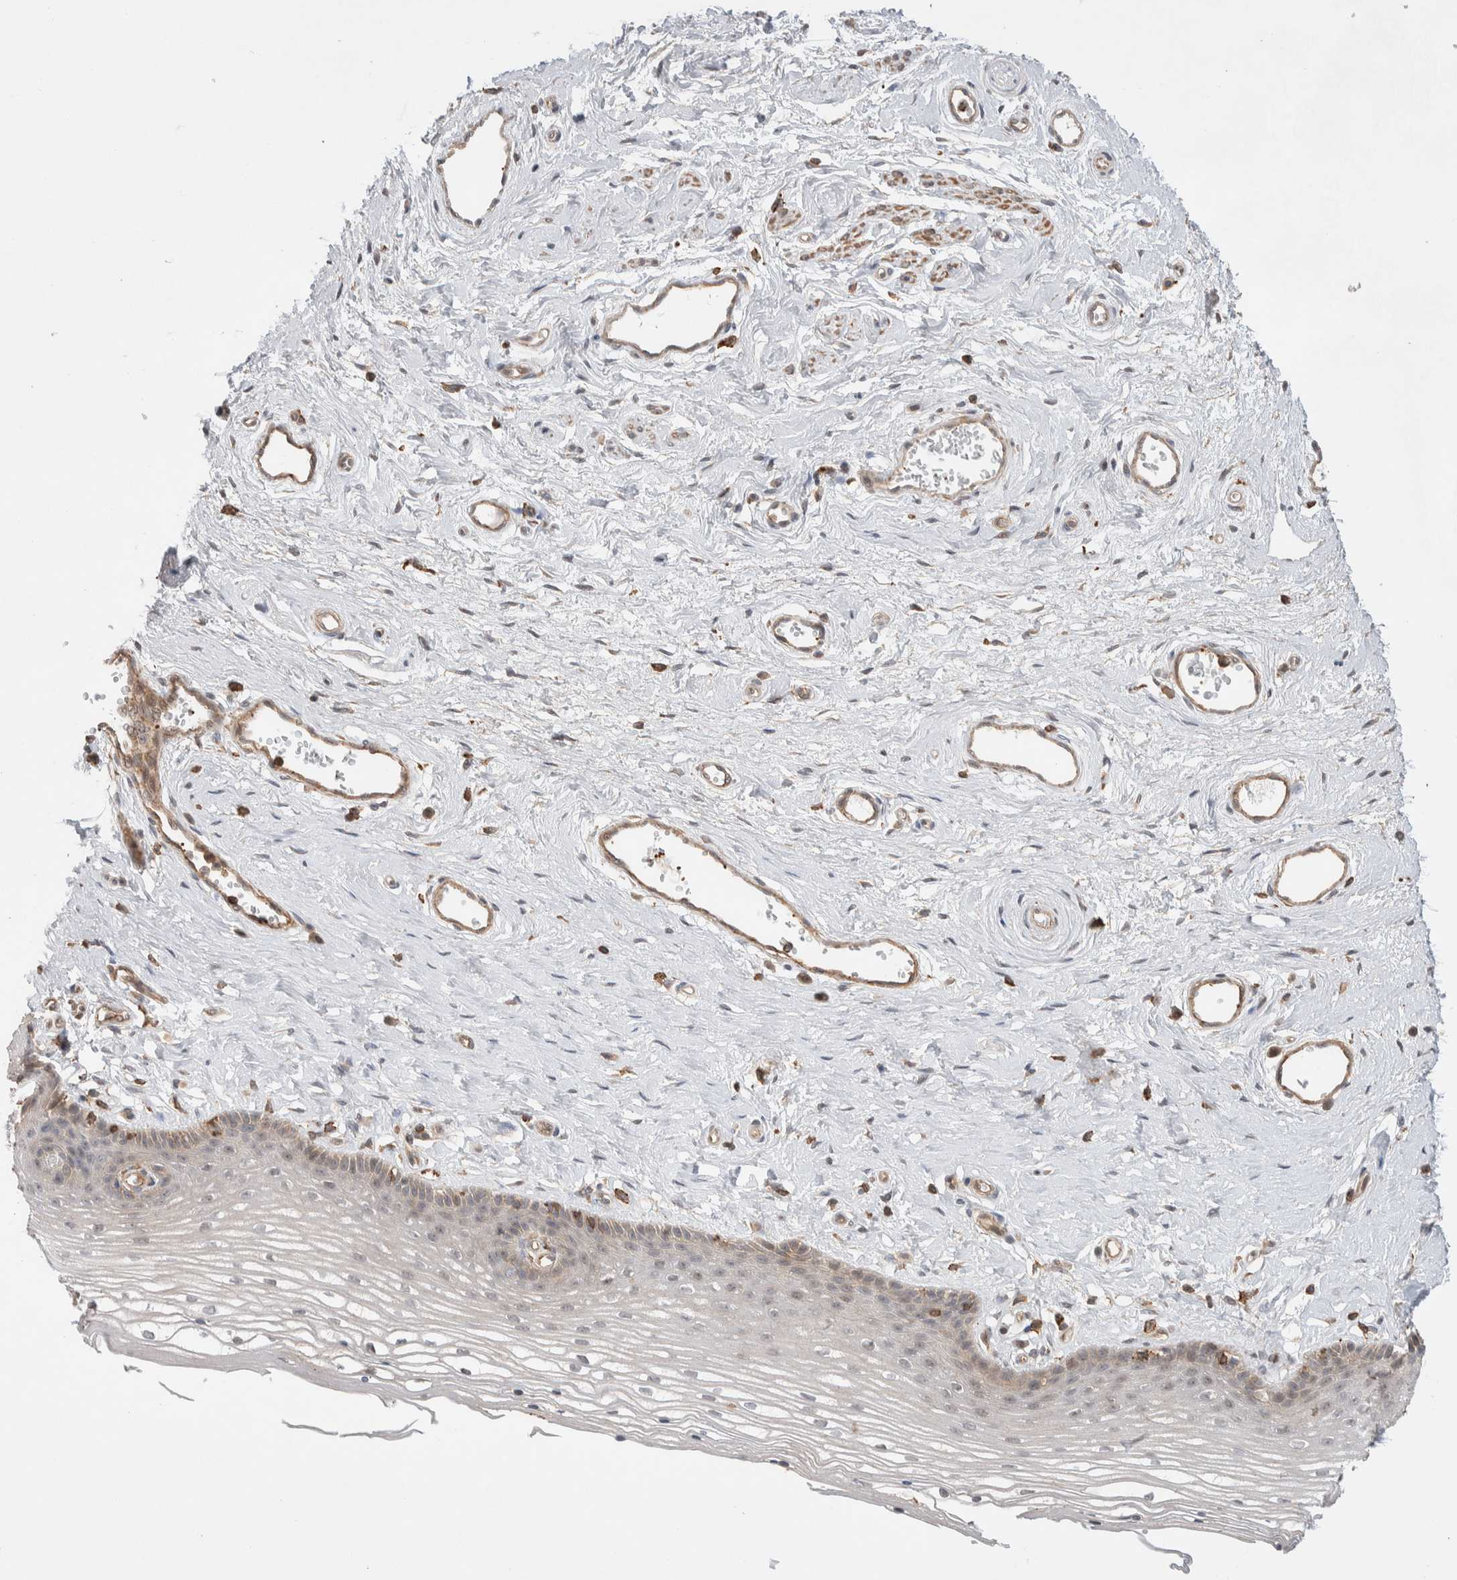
{"staining": {"intensity": "weak", "quantity": "<25%", "location": "cytoplasmic/membranous"}, "tissue": "vagina", "cell_type": "Squamous epithelial cells", "image_type": "normal", "snomed": [{"axis": "morphology", "description": "Normal tissue, NOS"}, {"axis": "topography", "description": "Vagina"}], "caption": "Squamous epithelial cells show no significant protein staining in unremarkable vagina. Brightfield microscopy of immunohistochemistry stained with DAB (3,3'-diaminobenzidine) (brown) and hematoxylin (blue), captured at high magnification.", "gene": "ZNF704", "patient": {"sex": "female", "age": 46}}